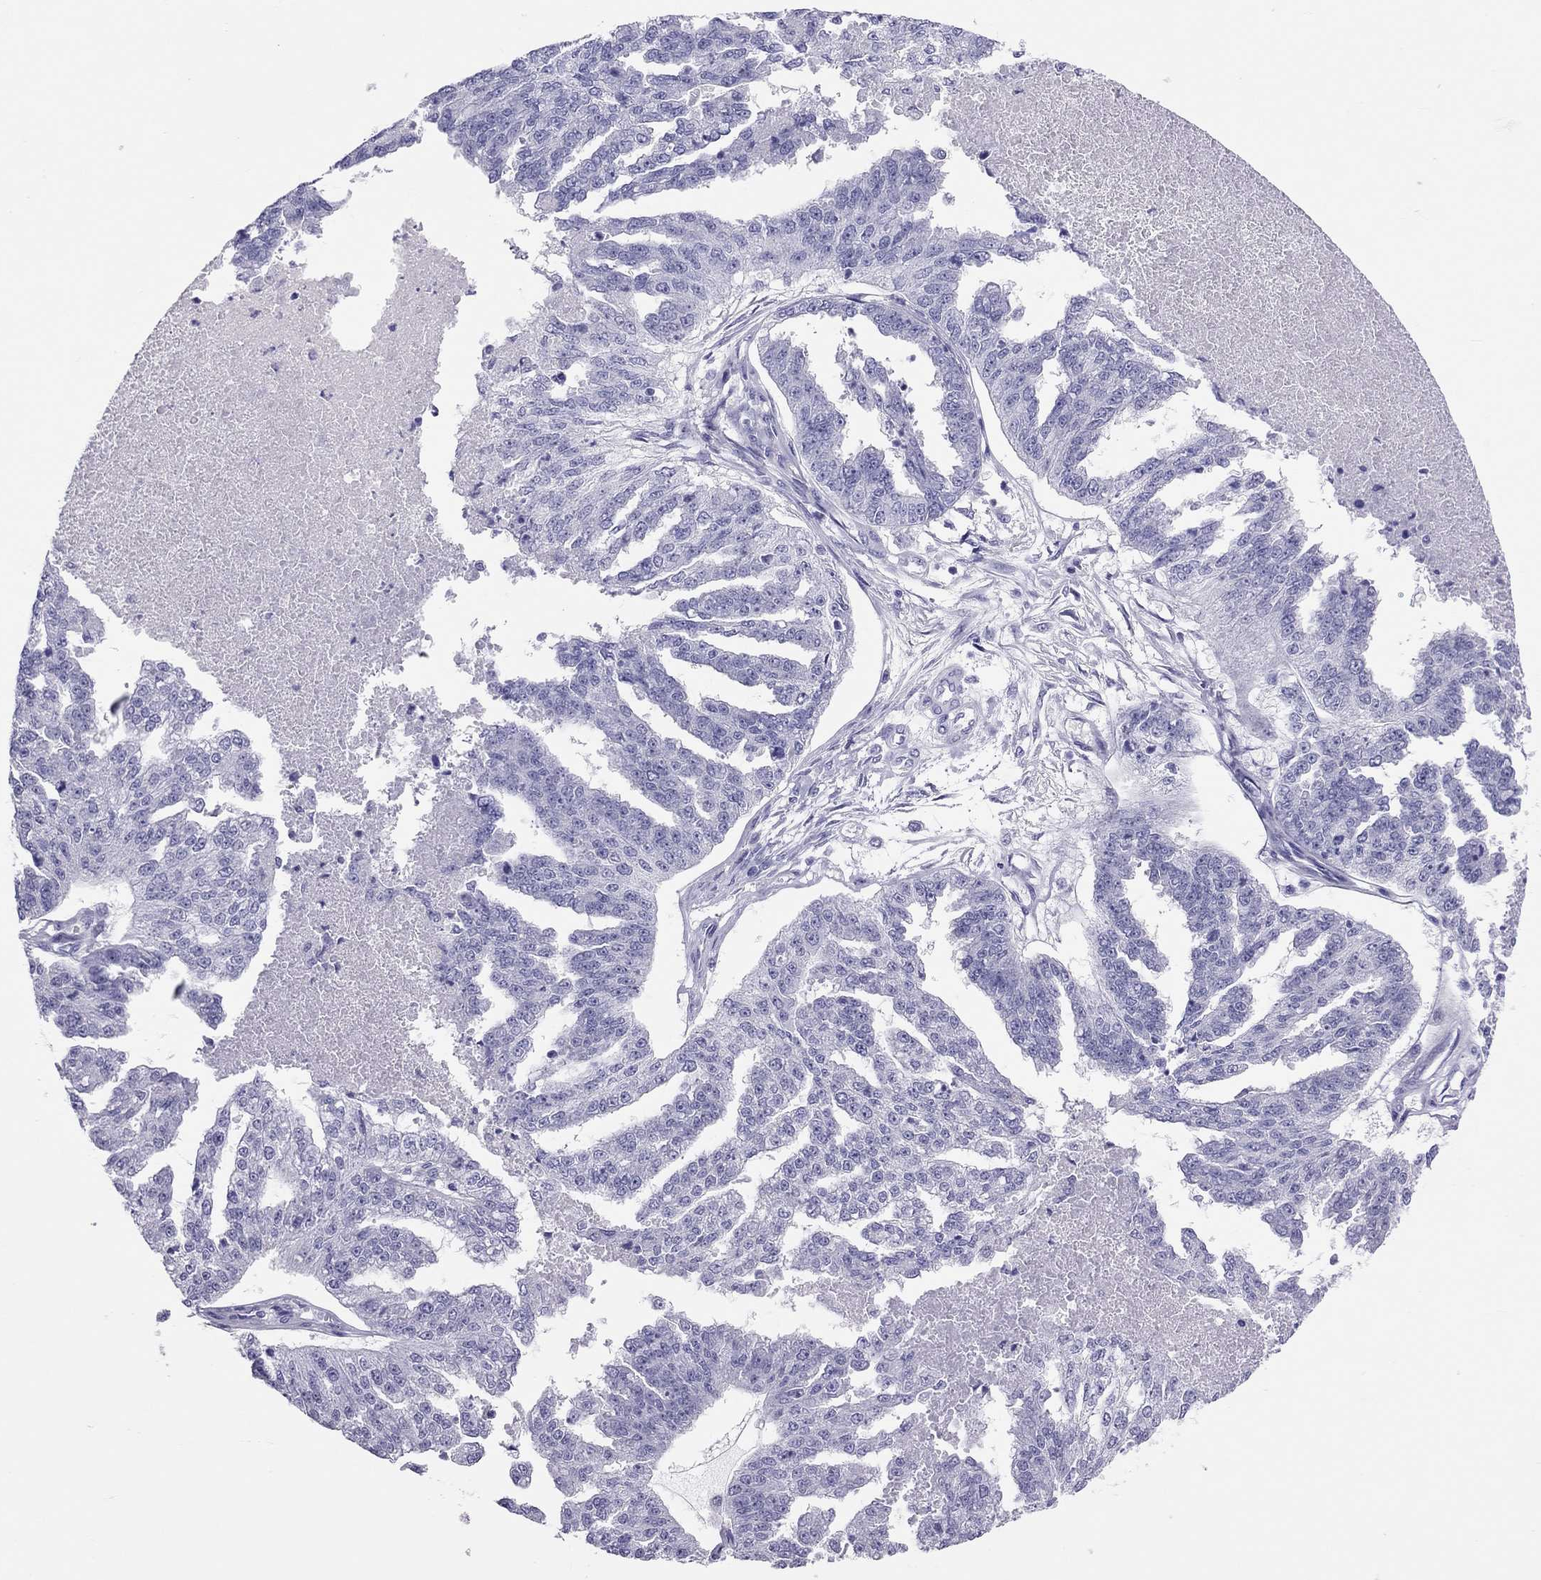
{"staining": {"intensity": "negative", "quantity": "none", "location": "none"}, "tissue": "ovarian cancer", "cell_type": "Tumor cells", "image_type": "cancer", "snomed": [{"axis": "morphology", "description": "Cystadenocarcinoma, serous, NOS"}, {"axis": "topography", "description": "Ovary"}], "caption": "This is a micrograph of IHC staining of ovarian cancer, which shows no staining in tumor cells.", "gene": "PSMB11", "patient": {"sex": "female", "age": 58}}